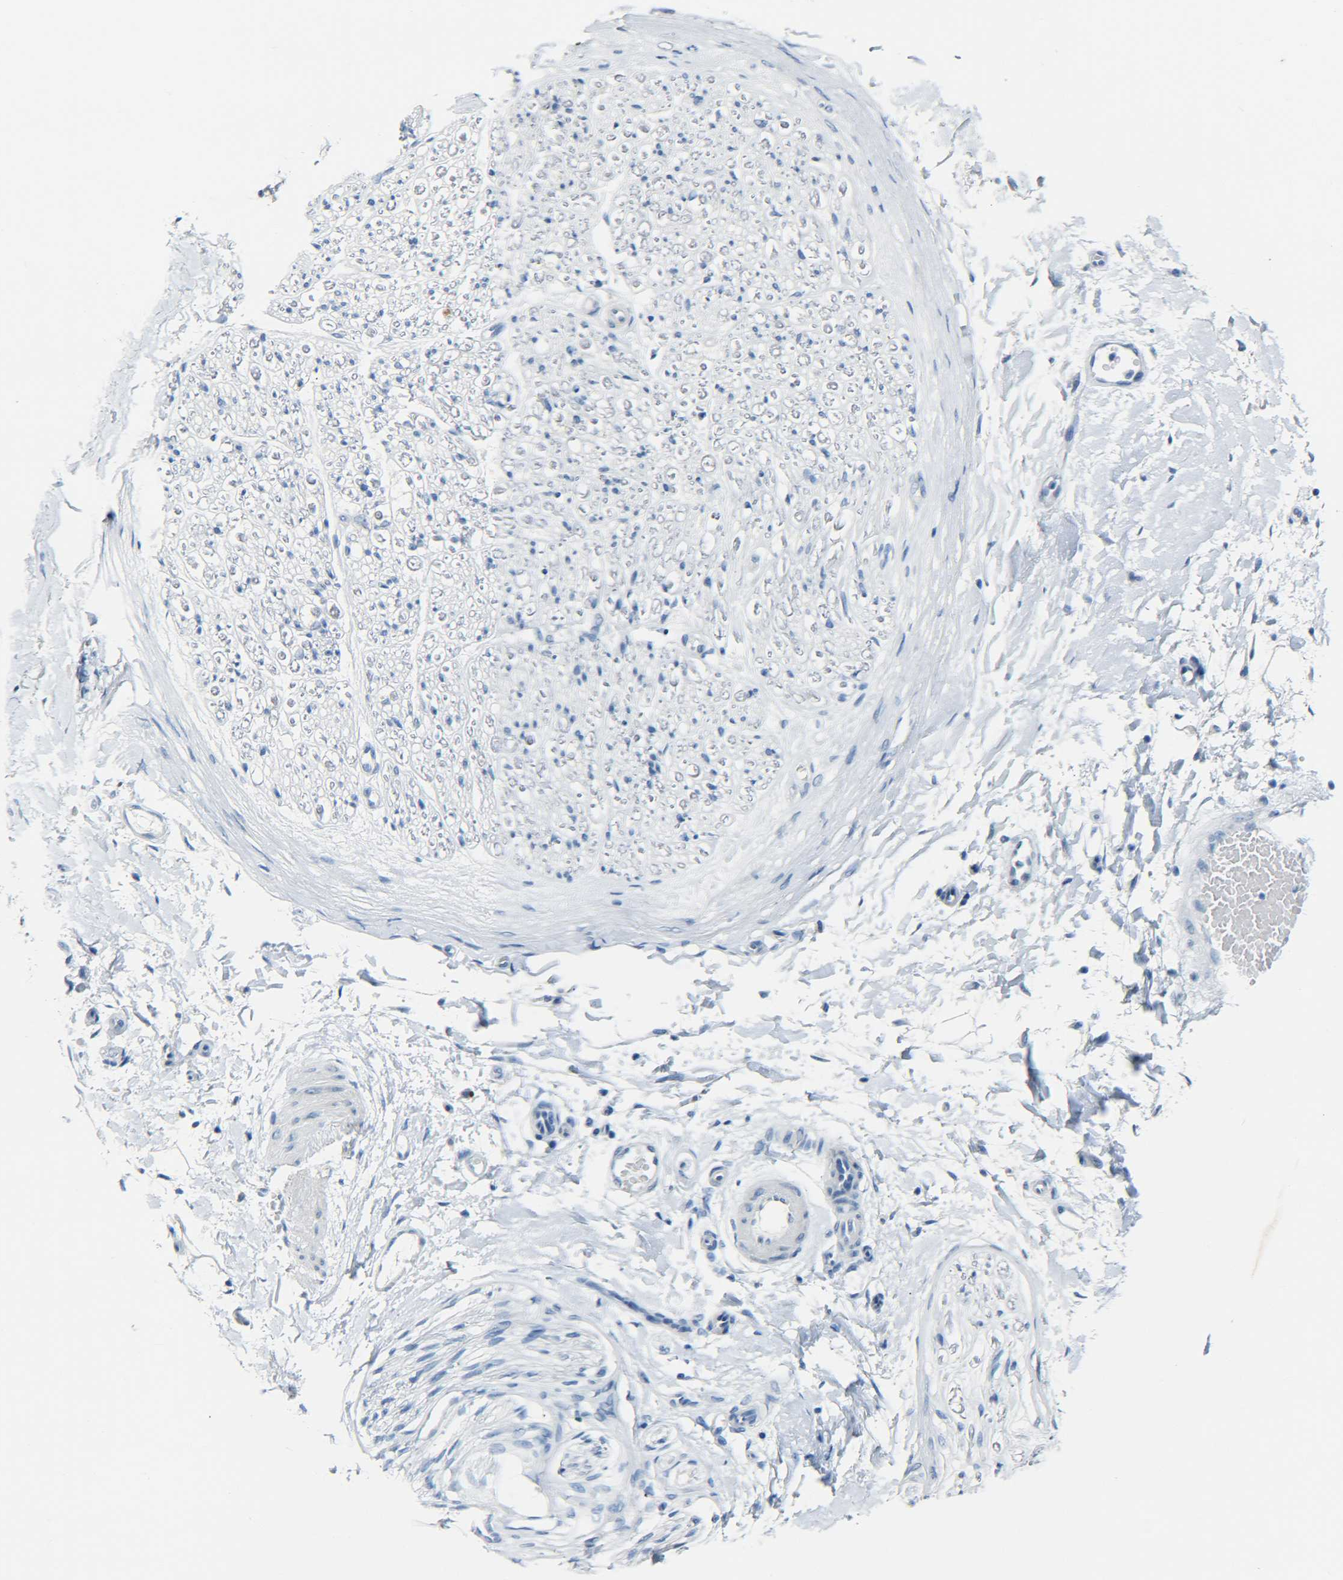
{"staining": {"intensity": "negative", "quantity": "none", "location": "none"}, "tissue": "adipose tissue", "cell_type": "Adipocytes", "image_type": "normal", "snomed": [{"axis": "morphology", "description": "Normal tissue, NOS"}, {"axis": "morphology", "description": "Squamous cell carcinoma, NOS"}, {"axis": "topography", "description": "Skin"}, {"axis": "topography", "description": "Peripheral nerve tissue"}], "caption": "Immunohistochemistry photomicrograph of benign human adipose tissue stained for a protein (brown), which reveals no expression in adipocytes.", "gene": "C15orf48", "patient": {"sex": "male", "age": 83}}